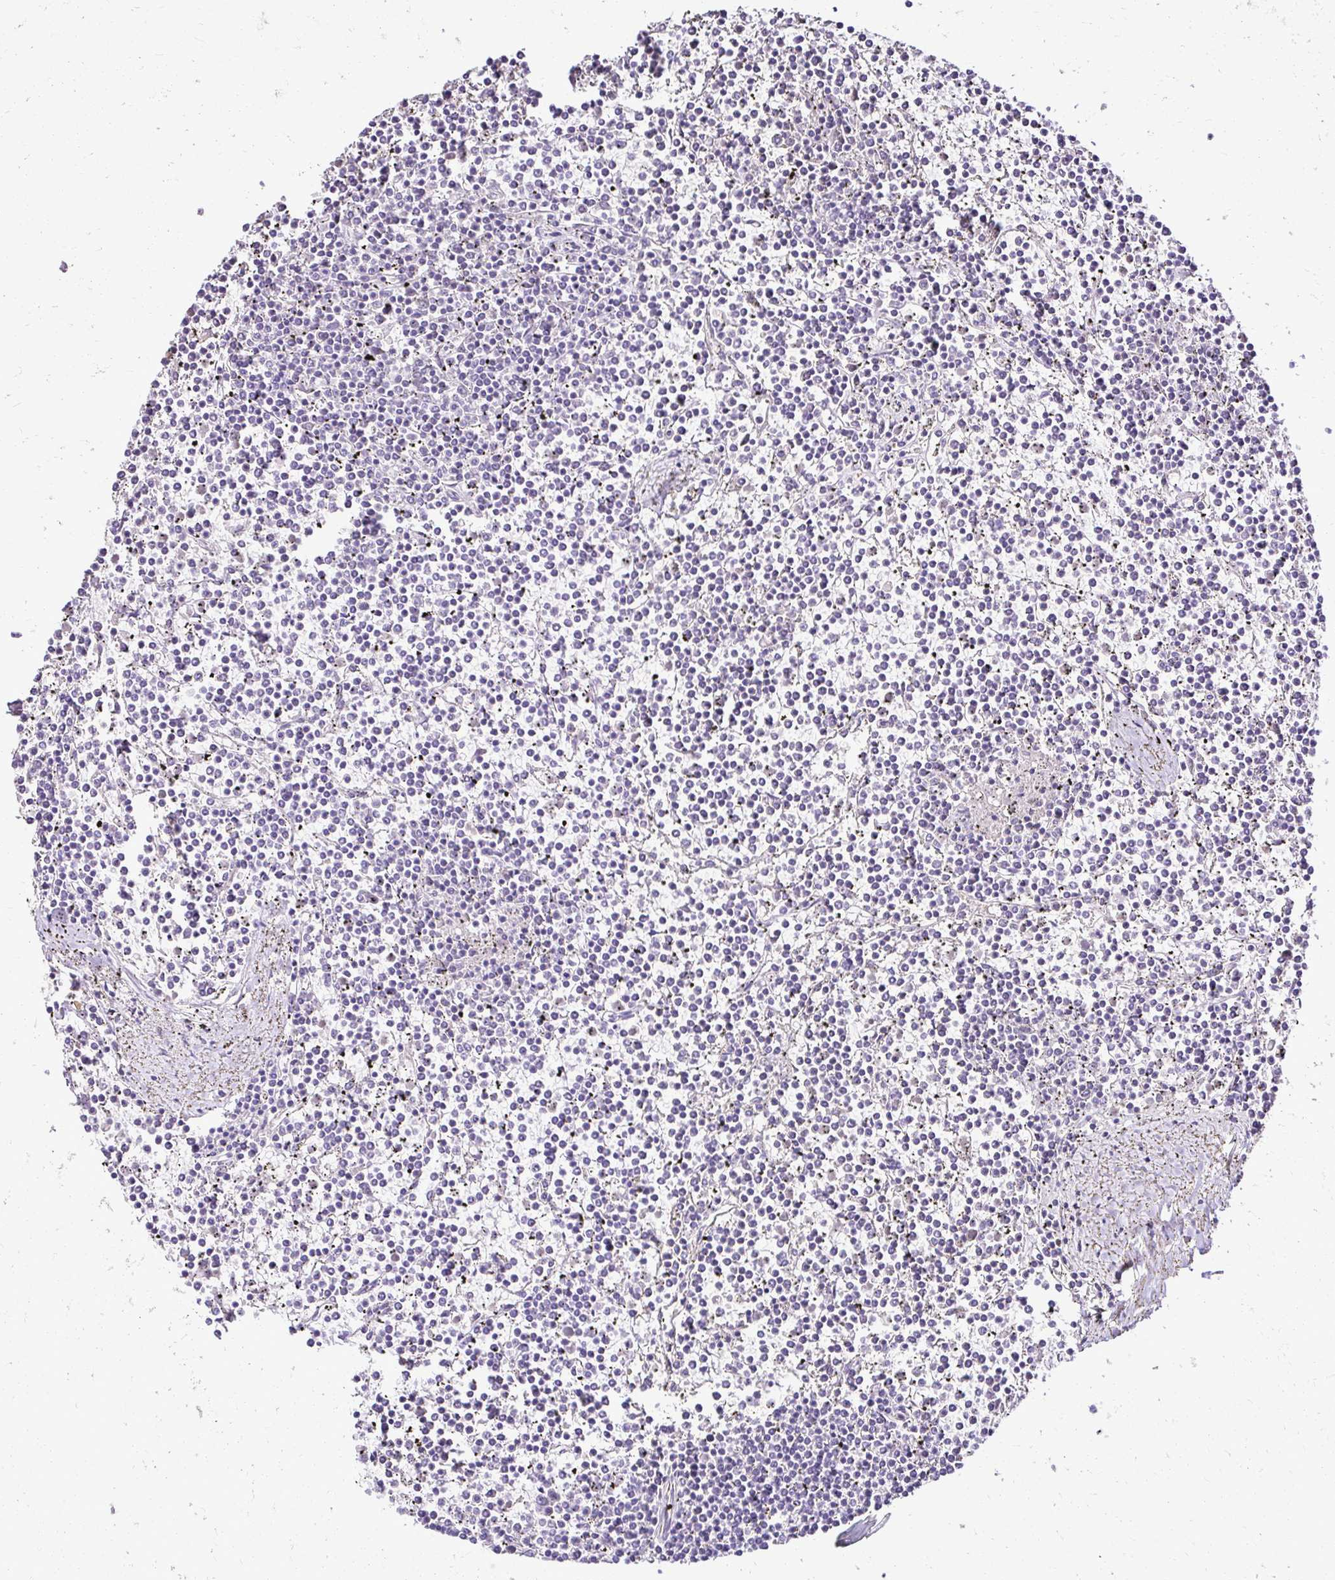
{"staining": {"intensity": "negative", "quantity": "none", "location": "none"}, "tissue": "lymphoma", "cell_type": "Tumor cells", "image_type": "cancer", "snomed": [{"axis": "morphology", "description": "Malignant lymphoma, non-Hodgkin's type, Low grade"}, {"axis": "topography", "description": "Spleen"}], "caption": "An image of human lymphoma is negative for staining in tumor cells.", "gene": "KIAA1210", "patient": {"sex": "female", "age": 19}}